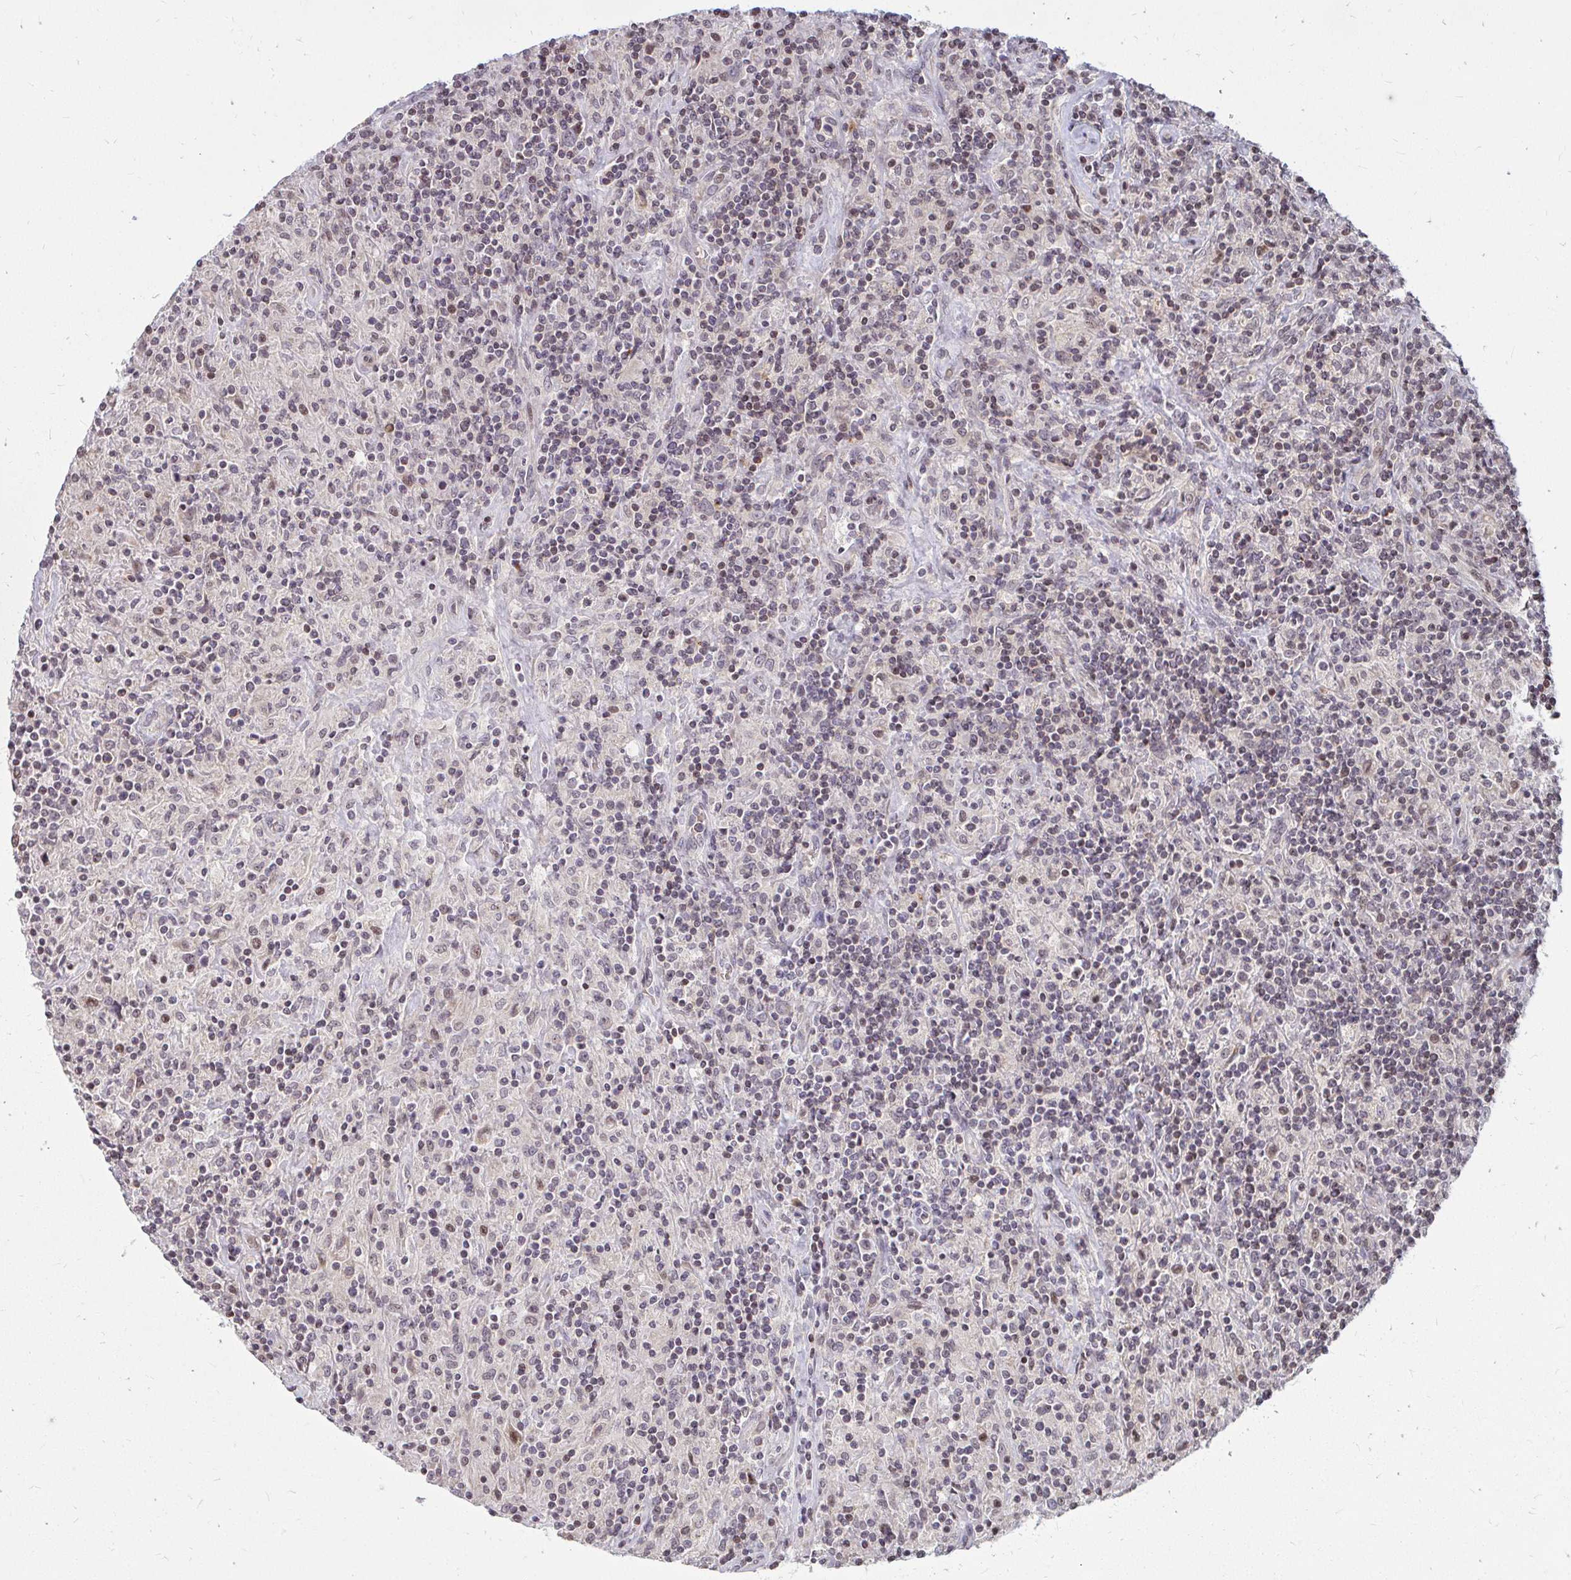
{"staining": {"intensity": "negative", "quantity": "none", "location": "none"}, "tissue": "lymphoma", "cell_type": "Tumor cells", "image_type": "cancer", "snomed": [{"axis": "morphology", "description": "Hodgkin's disease, NOS"}, {"axis": "topography", "description": "Lymph node"}], "caption": "Image shows no significant protein expression in tumor cells of lymphoma.", "gene": "ANK3", "patient": {"sex": "male", "age": 70}}